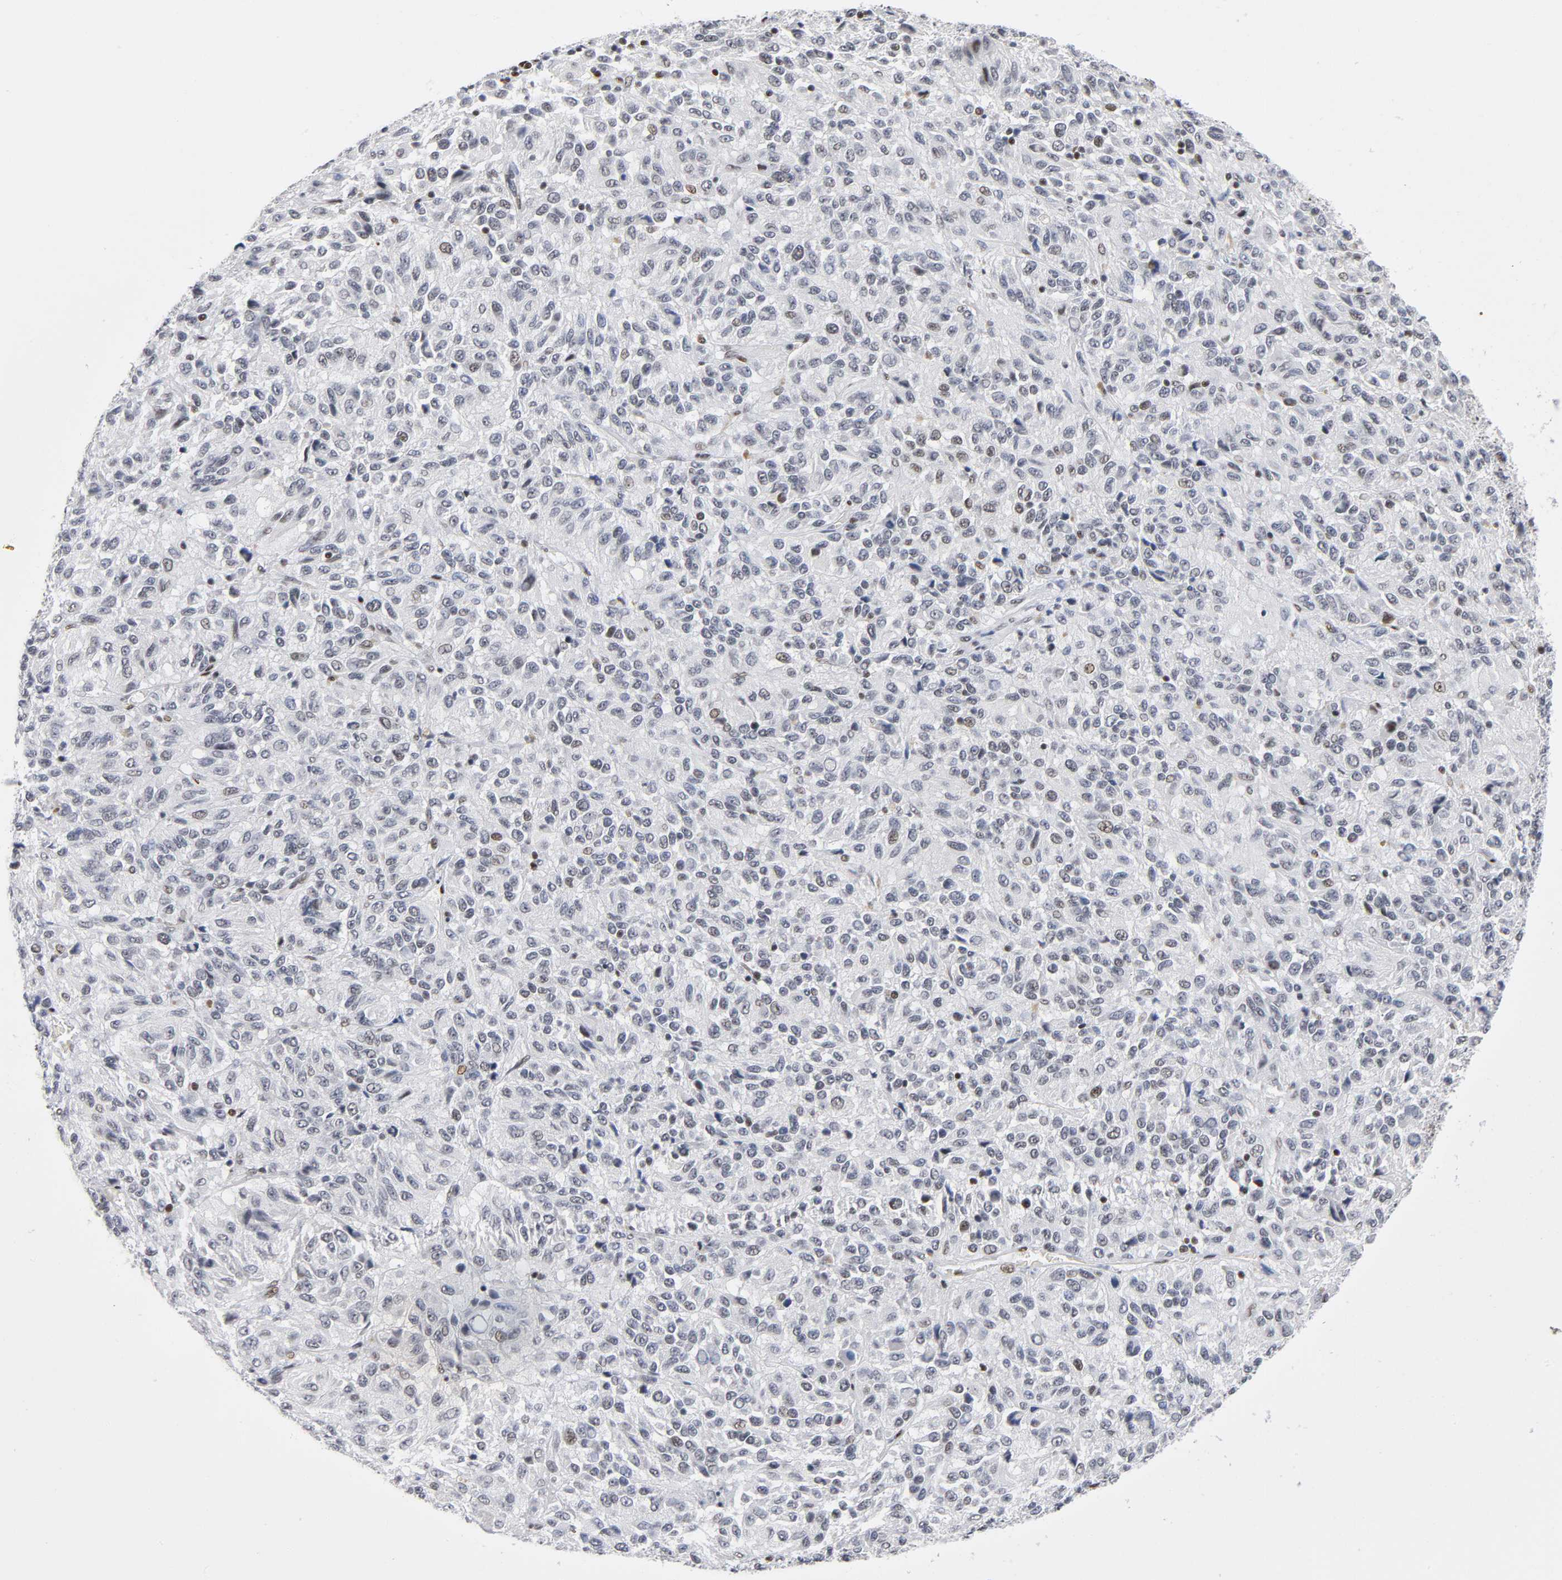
{"staining": {"intensity": "weak", "quantity": "<25%", "location": "nuclear"}, "tissue": "melanoma", "cell_type": "Tumor cells", "image_type": "cancer", "snomed": [{"axis": "morphology", "description": "Malignant melanoma, Metastatic site"}, {"axis": "topography", "description": "Lung"}], "caption": "DAB (3,3'-diaminobenzidine) immunohistochemical staining of human malignant melanoma (metastatic site) exhibits no significant positivity in tumor cells.", "gene": "SP3", "patient": {"sex": "male", "age": 64}}